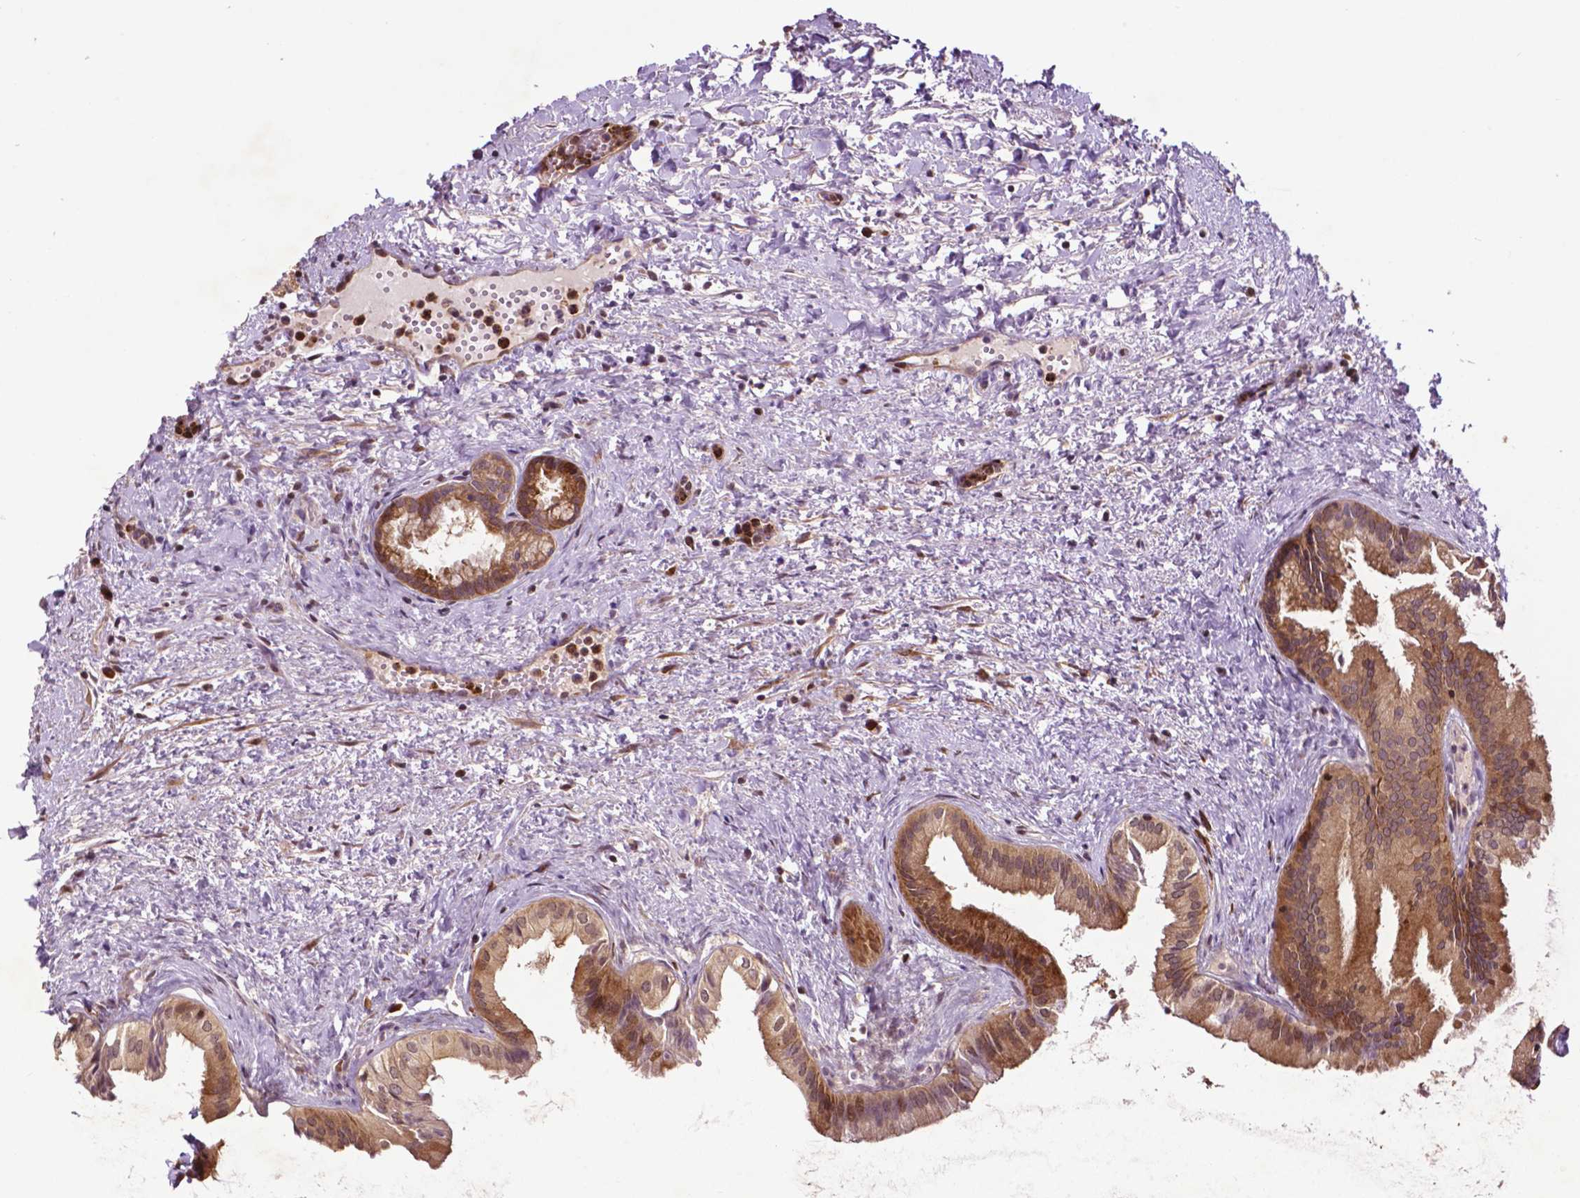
{"staining": {"intensity": "moderate", "quantity": ">75%", "location": "cytoplasmic/membranous,nuclear"}, "tissue": "gallbladder", "cell_type": "Glandular cells", "image_type": "normal", "snomed": [{"axis": "morphology", "description": "Normal tissue, NOS"}, {"axis": "topography", "description": "Gallbladder"}], "caption": "Unremarkable gallbladder reveals moderate cytoplasmic/membranous,nuclear expression in approximately >75% of glandular cells (DAB IHC with brightfield microscopy, high magnification)..", "gene": "TMX2", "patient": {"sex": "male", "age": 70}}